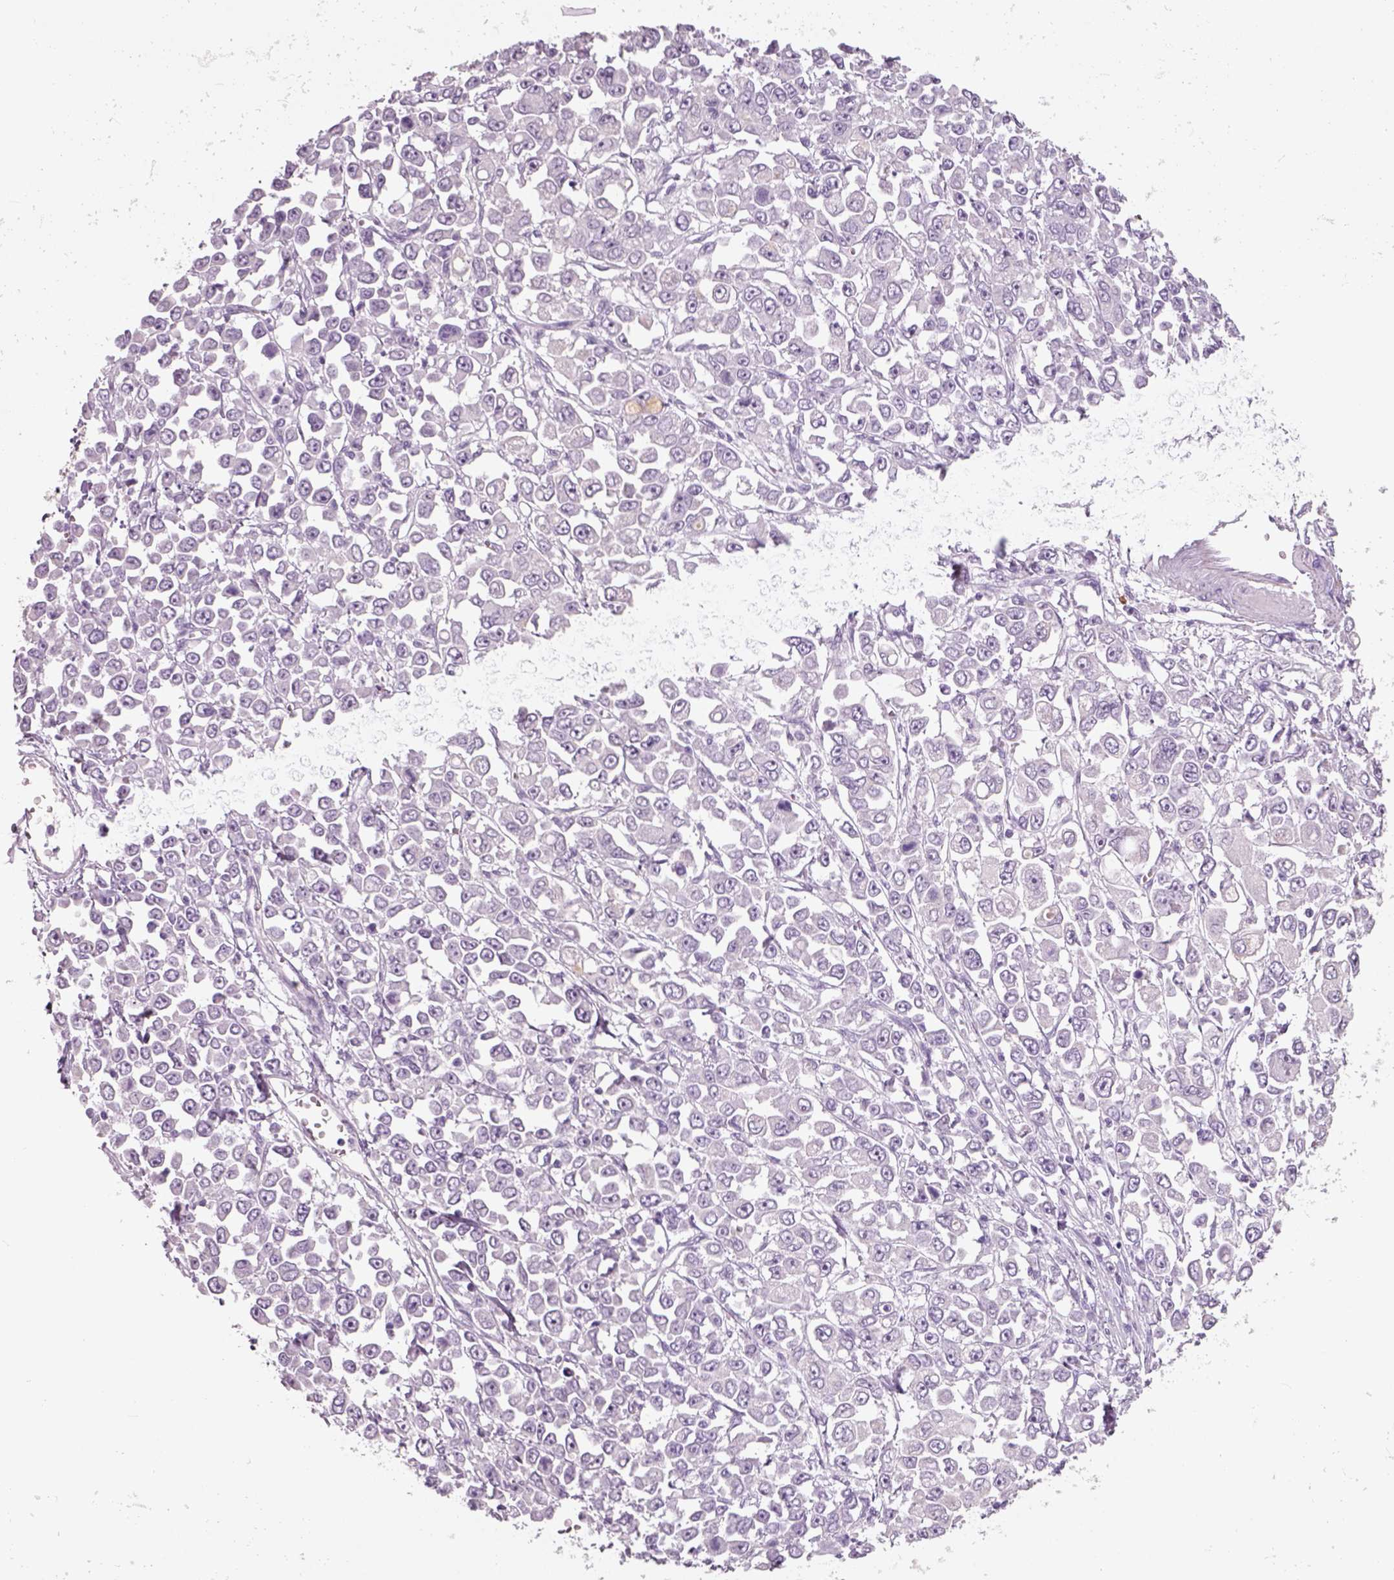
{"staining": {"intensity": "weak", "quantity": "<25%", "location": "cytoplasmic/membranous"}, "tissue": "stomach cancer", "cell_type": "Tumor cells", "image_type": "cancer", "snomed": [{"axis": "morphology", "description": "Adenocarcinoma, NOS"}, {"axis": "topography", "description": "Stomach, upper"}], "caption": "Photomicrograph shows no significant protein expression in tumor cells of adenocarcinoma (stomach).", "gene": "SLC6A2", "patient": {"sex": "male", "age": 70}}